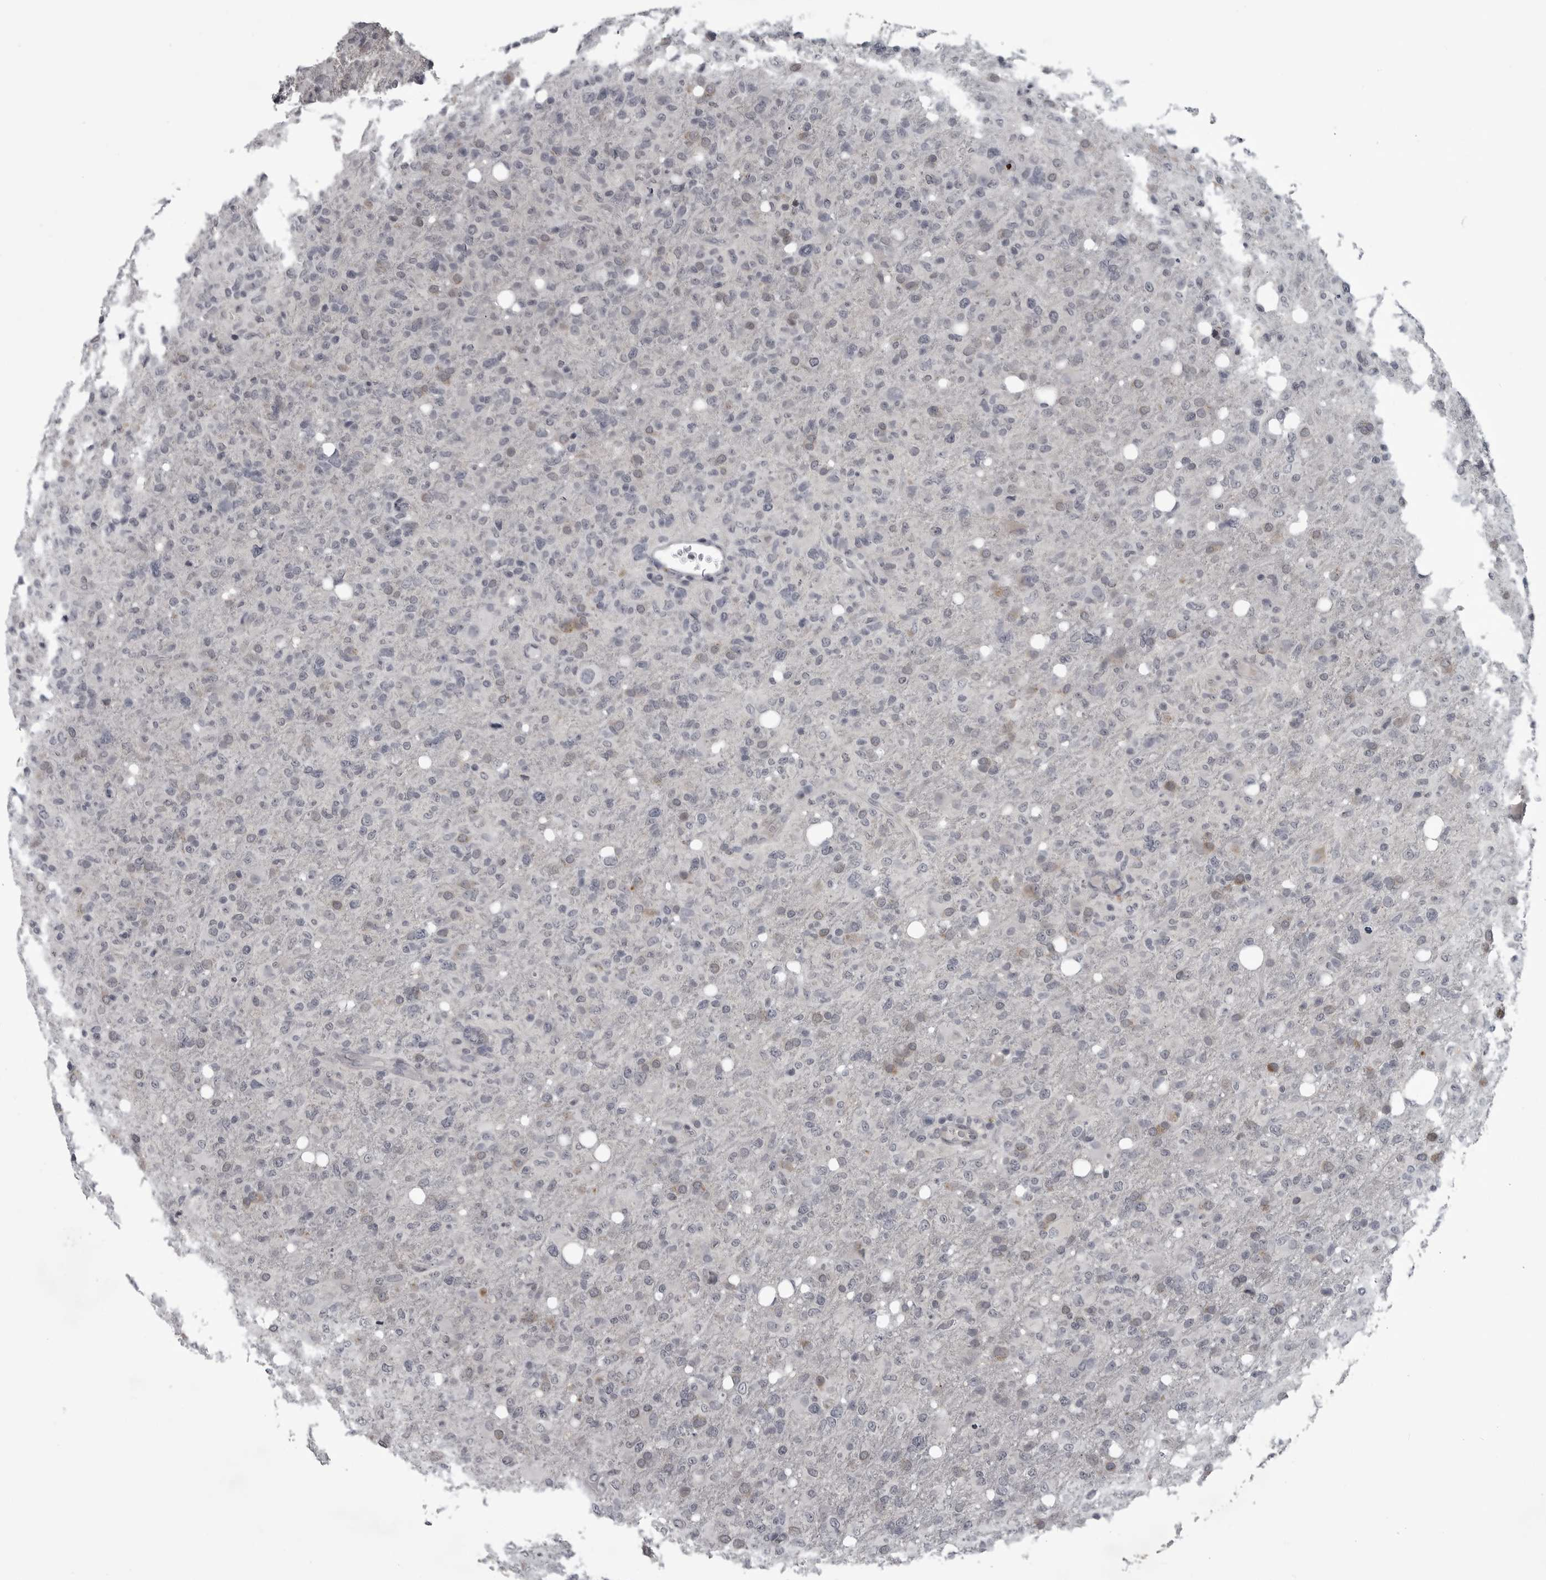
{"staining": {"intensity": "weak", "quantity": "<25%", "location": "cytoplasmic/membranous"}, "tissue": "glioma", "cell_type": "Tumor cells", "image_type": "cancer", "snomed": [{"axis": "morphology", "description": "Glioma, malignant, High grade"}, {"axis": "topography", "description": "Brain"}], "caption": "The photomicrograph demonstrates no staining of tumor cells in high-grade glioma (malignant).", "gene": "LYSMD1", "patient": {"sex": "female", "age": 57}}